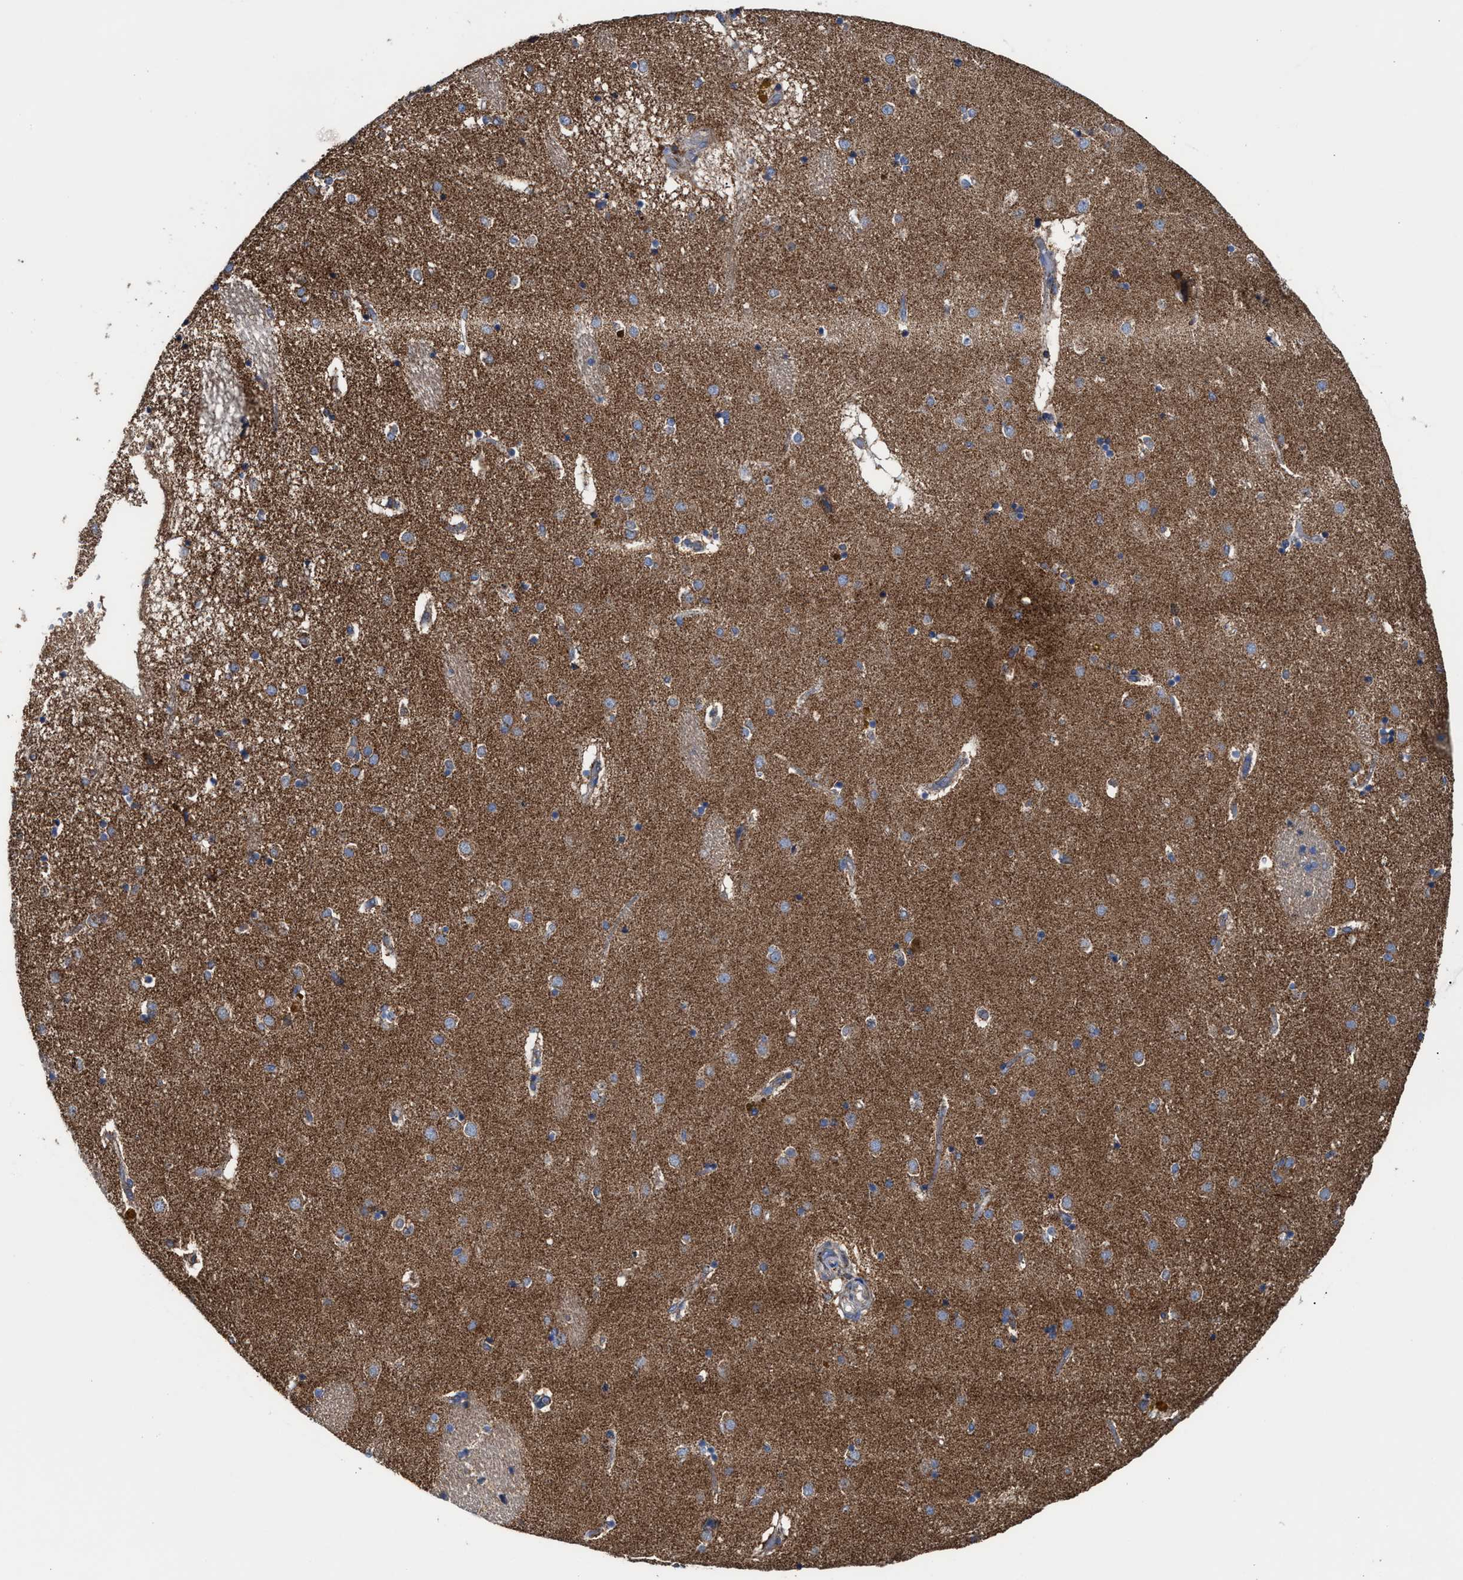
{"staining": {"intensity": "moderate", "quantity": "25%-75%", "location": "cytoplasmic/membranous"}, "tissue": "caudate", "cell_type": "Glial cells", "image_type": "normal", "snomed": [{"axis": "morphology", "description": "Normal tissue, NOS"}, {"axis": "topography", "description": "Lateral ventricle wall"}], "caption": "DAB (3,3'-diaminobenzidine) immunohistochemical staining of benign caudate reveals moderate cytoplasmic/membranous protein positivity in about 25%-75% of glial cells.", "gene": "MECR", "patient": {"sex": "male", "age": 70}}